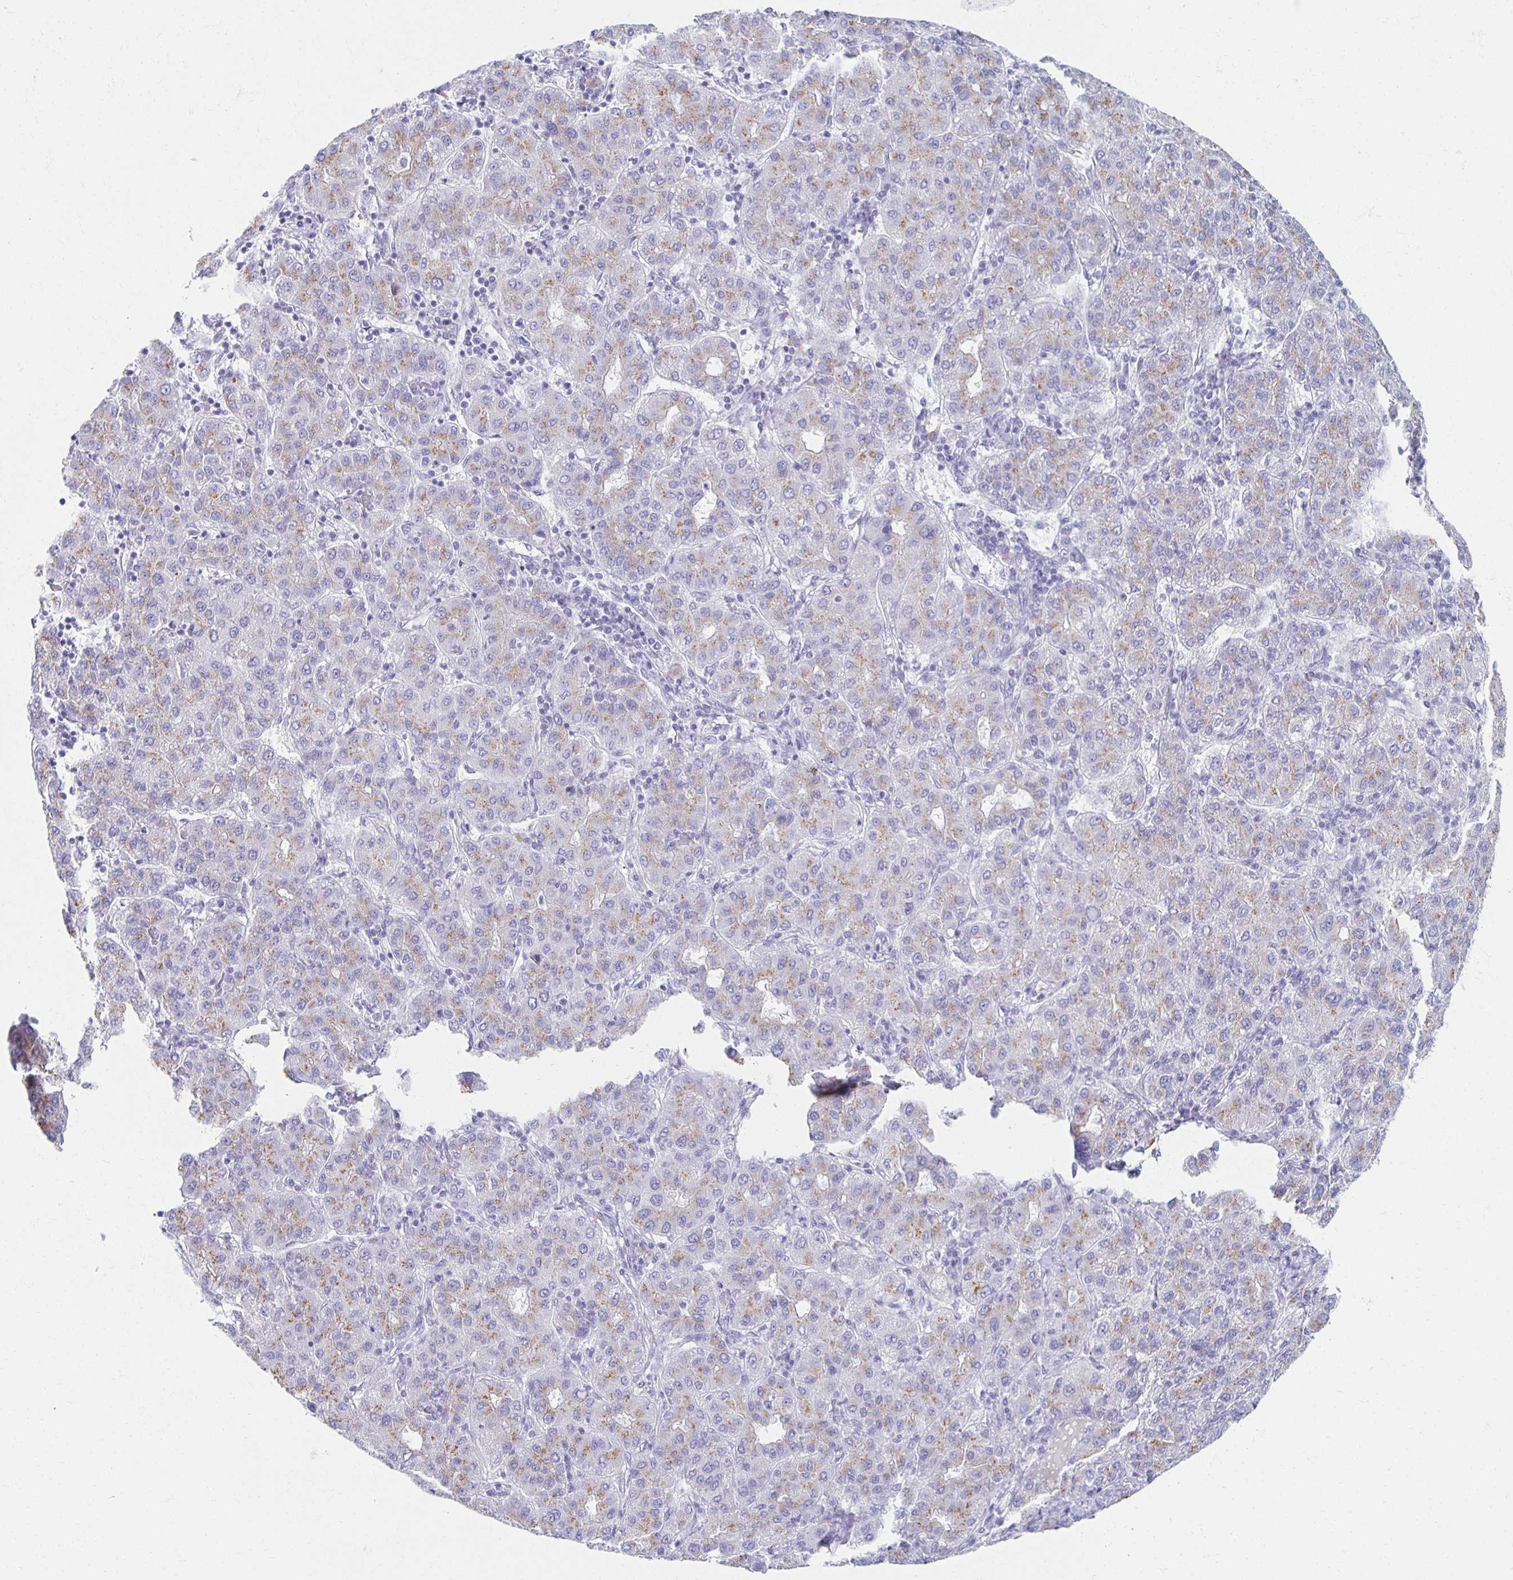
{"staining": {"intensity": "weak", "quantity": "25%-75%", "location": "cytoplasmic/membranous"}, "tissue": "liver cancer", "cell_type": "Tumor cells", "image_type": "cancer", "snomed": [{"axis": "morphology", "description": "Carcinoma, Hepatocellular, NOS"}, {"axis": "topography", "description": "Liver"}], "caption": "The micrograph demonstrates staining of liver hepatocellular carcinoma, revealing weak cytoplasmic/membranous protein positivity (brown color) within tumor cells. (brown staining indicates protein expression, while blue staining denotes nuclei).", "gene": "TEX44", "patient": {"sex": "male", "age": 65}}